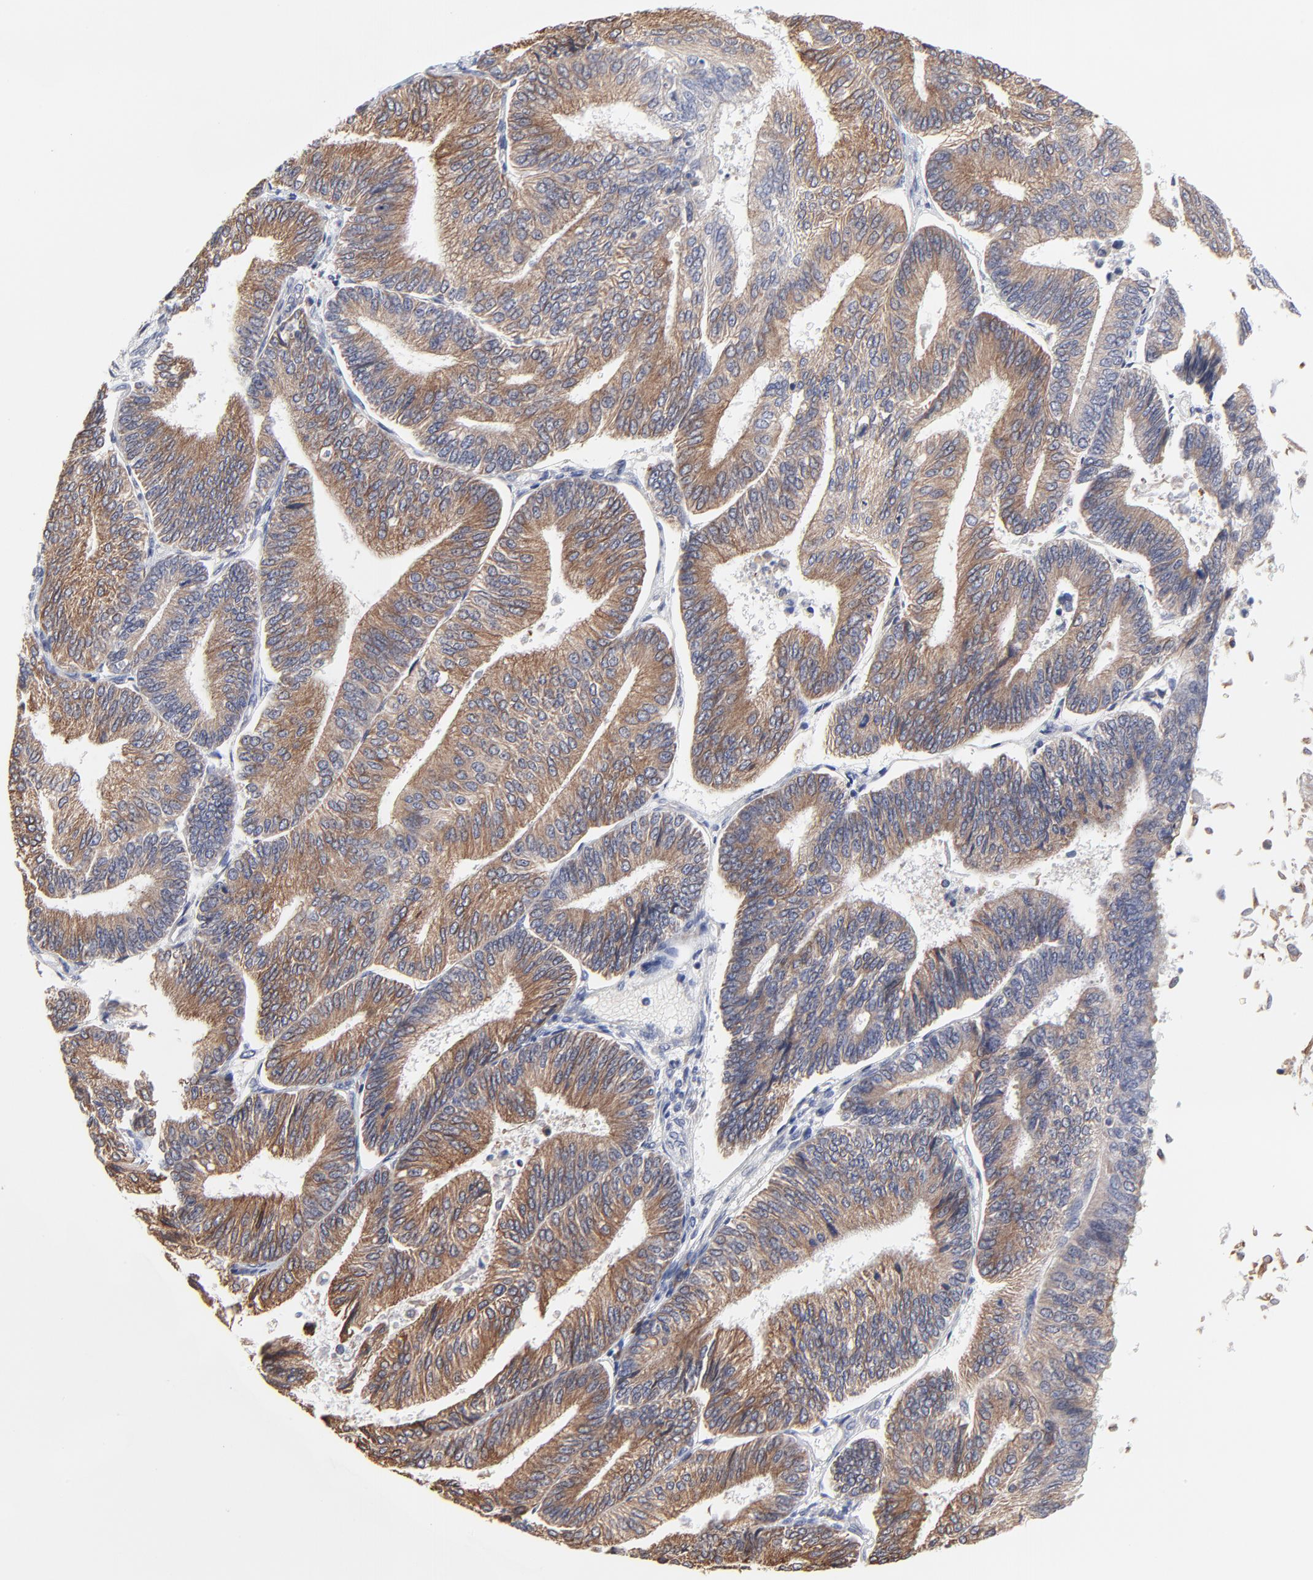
{"staining": {"intensity": "moderate", "quantity": ">75%", "location": "cytoplasmic/membranous"}, "tissue": "endometrial cancer", "cell_type": "Tumor cells", "image_type": "cancer", "snomed": [{"axis": "morphology", "description": "Adenocarcinoma, NOS"}, {"axis": "topography", "description": "Endometrium"}], "caption": "This micrograph exhibits adenocarcinoma (endometrial) stained with immunohistochemistry to label a protein in brown. The cytoplasmic/membranous of tumor cells show moderate positivity for the protein. Nuclei are counter-stained blue.", "gene": "TRIM22", "patient": {"sex": "female", "age": 55}}